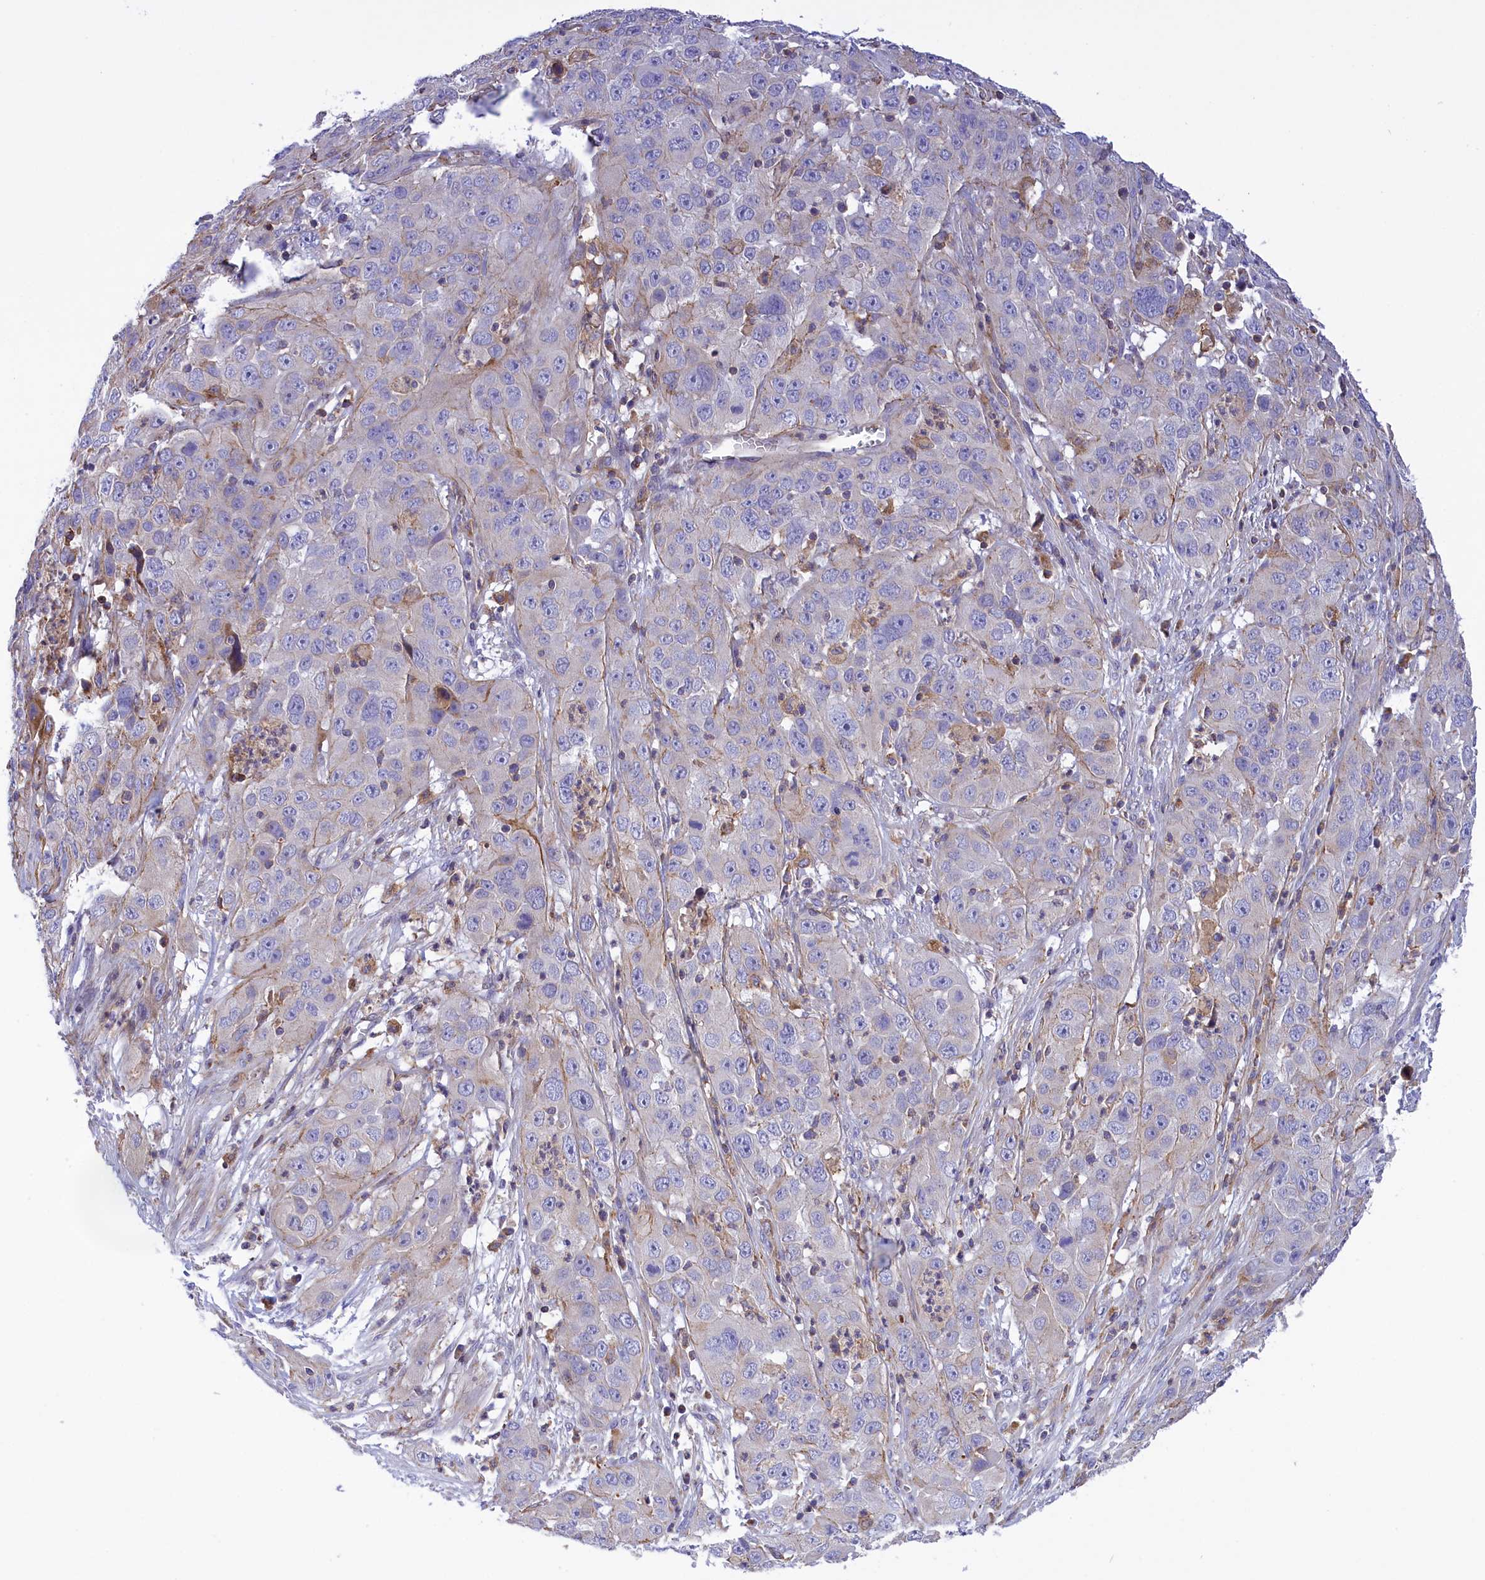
{"staining": {"intensity": "negative", "quantity": "none", "location": "none"}, "tissue": "cervical cancer", "cell_type": "Tumor cells", "image_type": "cancer", "snomed": [{"axis": "morphology", "description": "Squamous cell carcinoma, NOS"}, {"axis": "topography", "description": "Cervix"}], "caption": "This is an immunohistochemistry (IHC) histopathology image of human cervical cancer (squamous cell carcinoma). There is no positivity in tumor cells.", "gene": "CORO7-PAM16", "patient": {"sex": "female", "age": 32}}